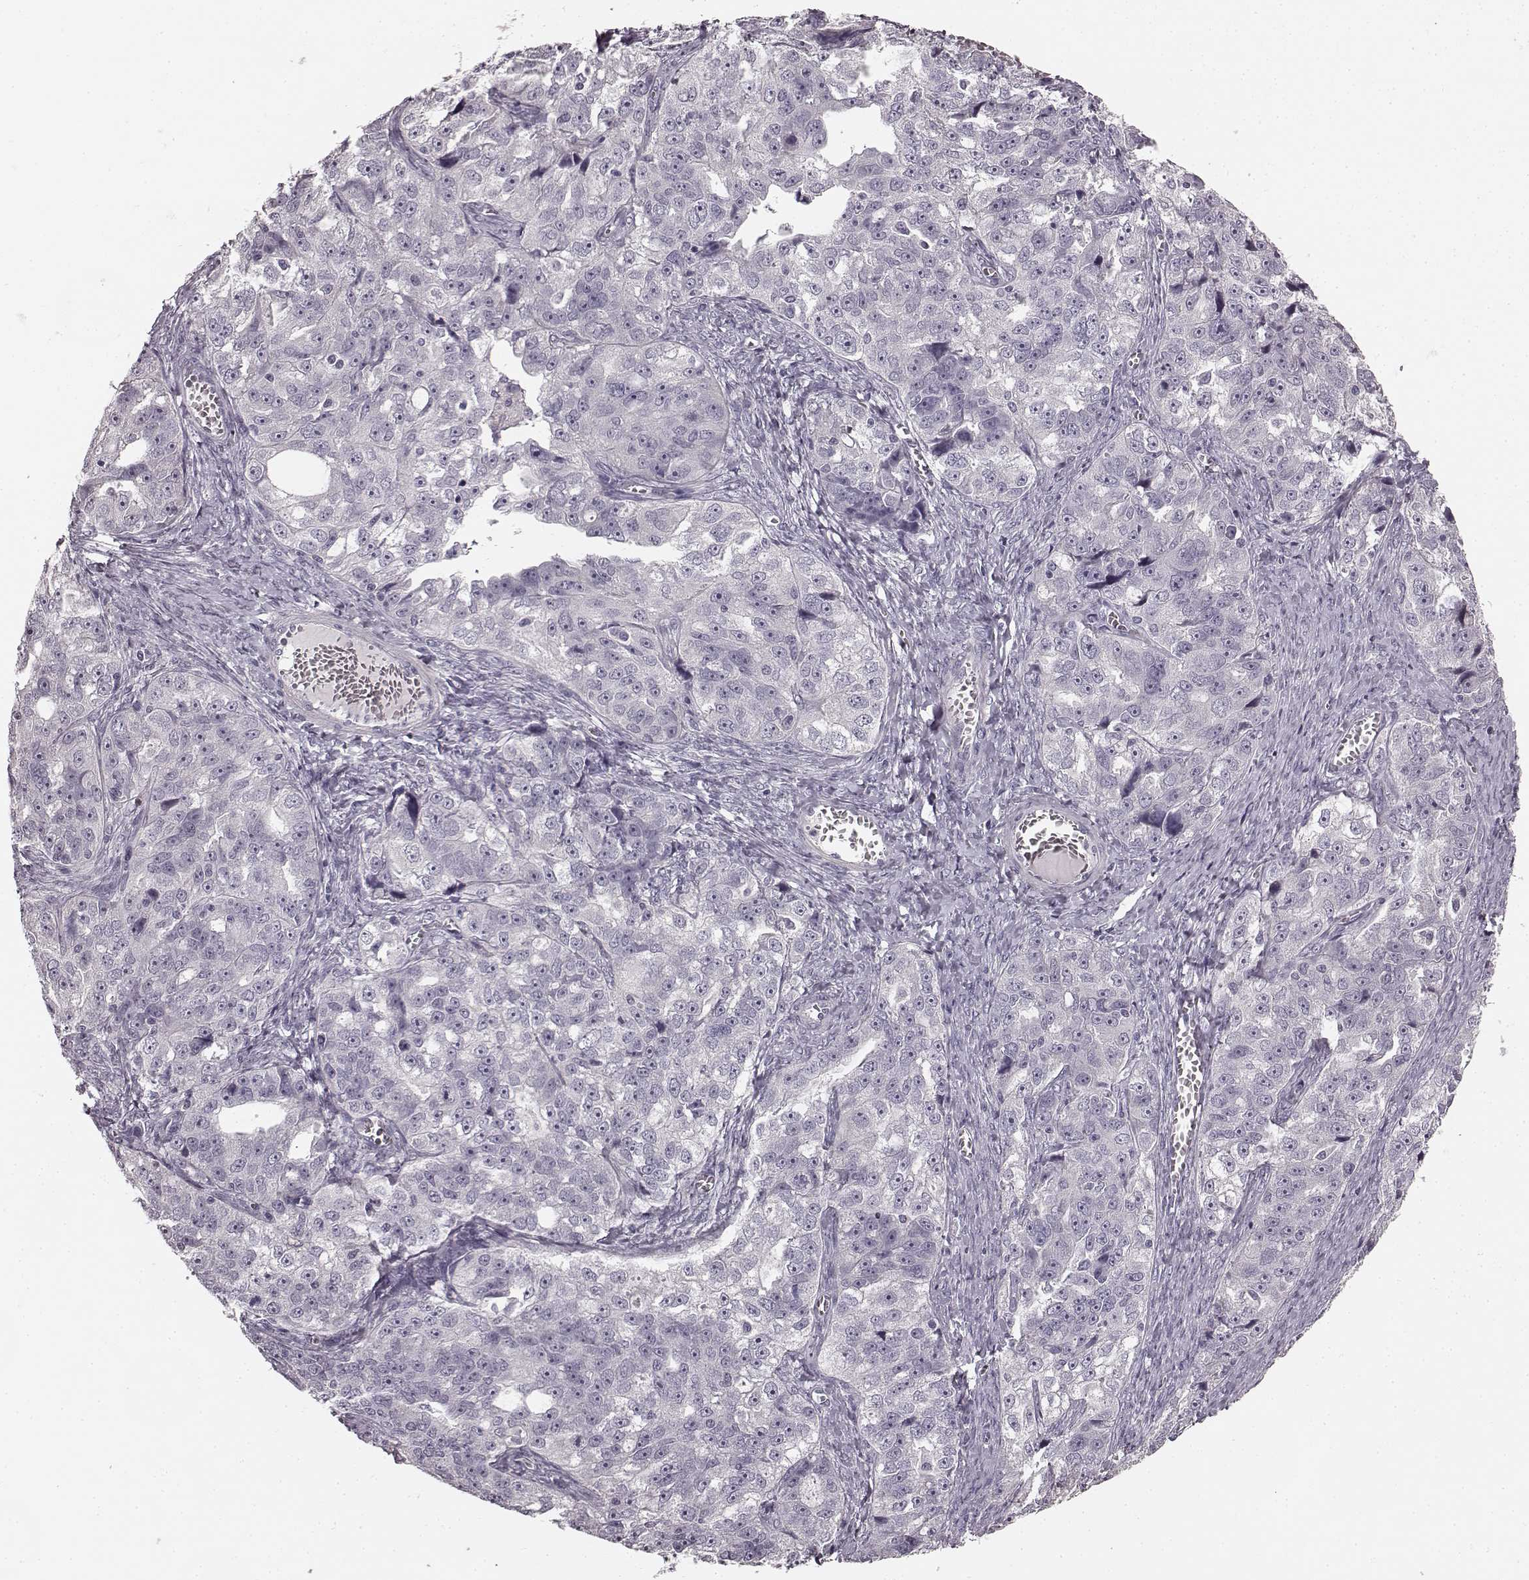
{"staining": {"intensity": "negative", "quantity": "none", "location": "none"}, "tissue": "ovarian cancer", "cell_type": "Tumor cells", "image_type": "cancer", "snomed": [{"axis": "morphology", "description": "Cystadenocarcinoma, serous, NOS"}, {"axis": "topography", "description": "Ovary"}], "caption": "Tumor cells show no significant protein expression in ovarian serous cystadenocarcinoma.", "gene": "RIT2", "patient": {"sex": "female", "age": 51}}